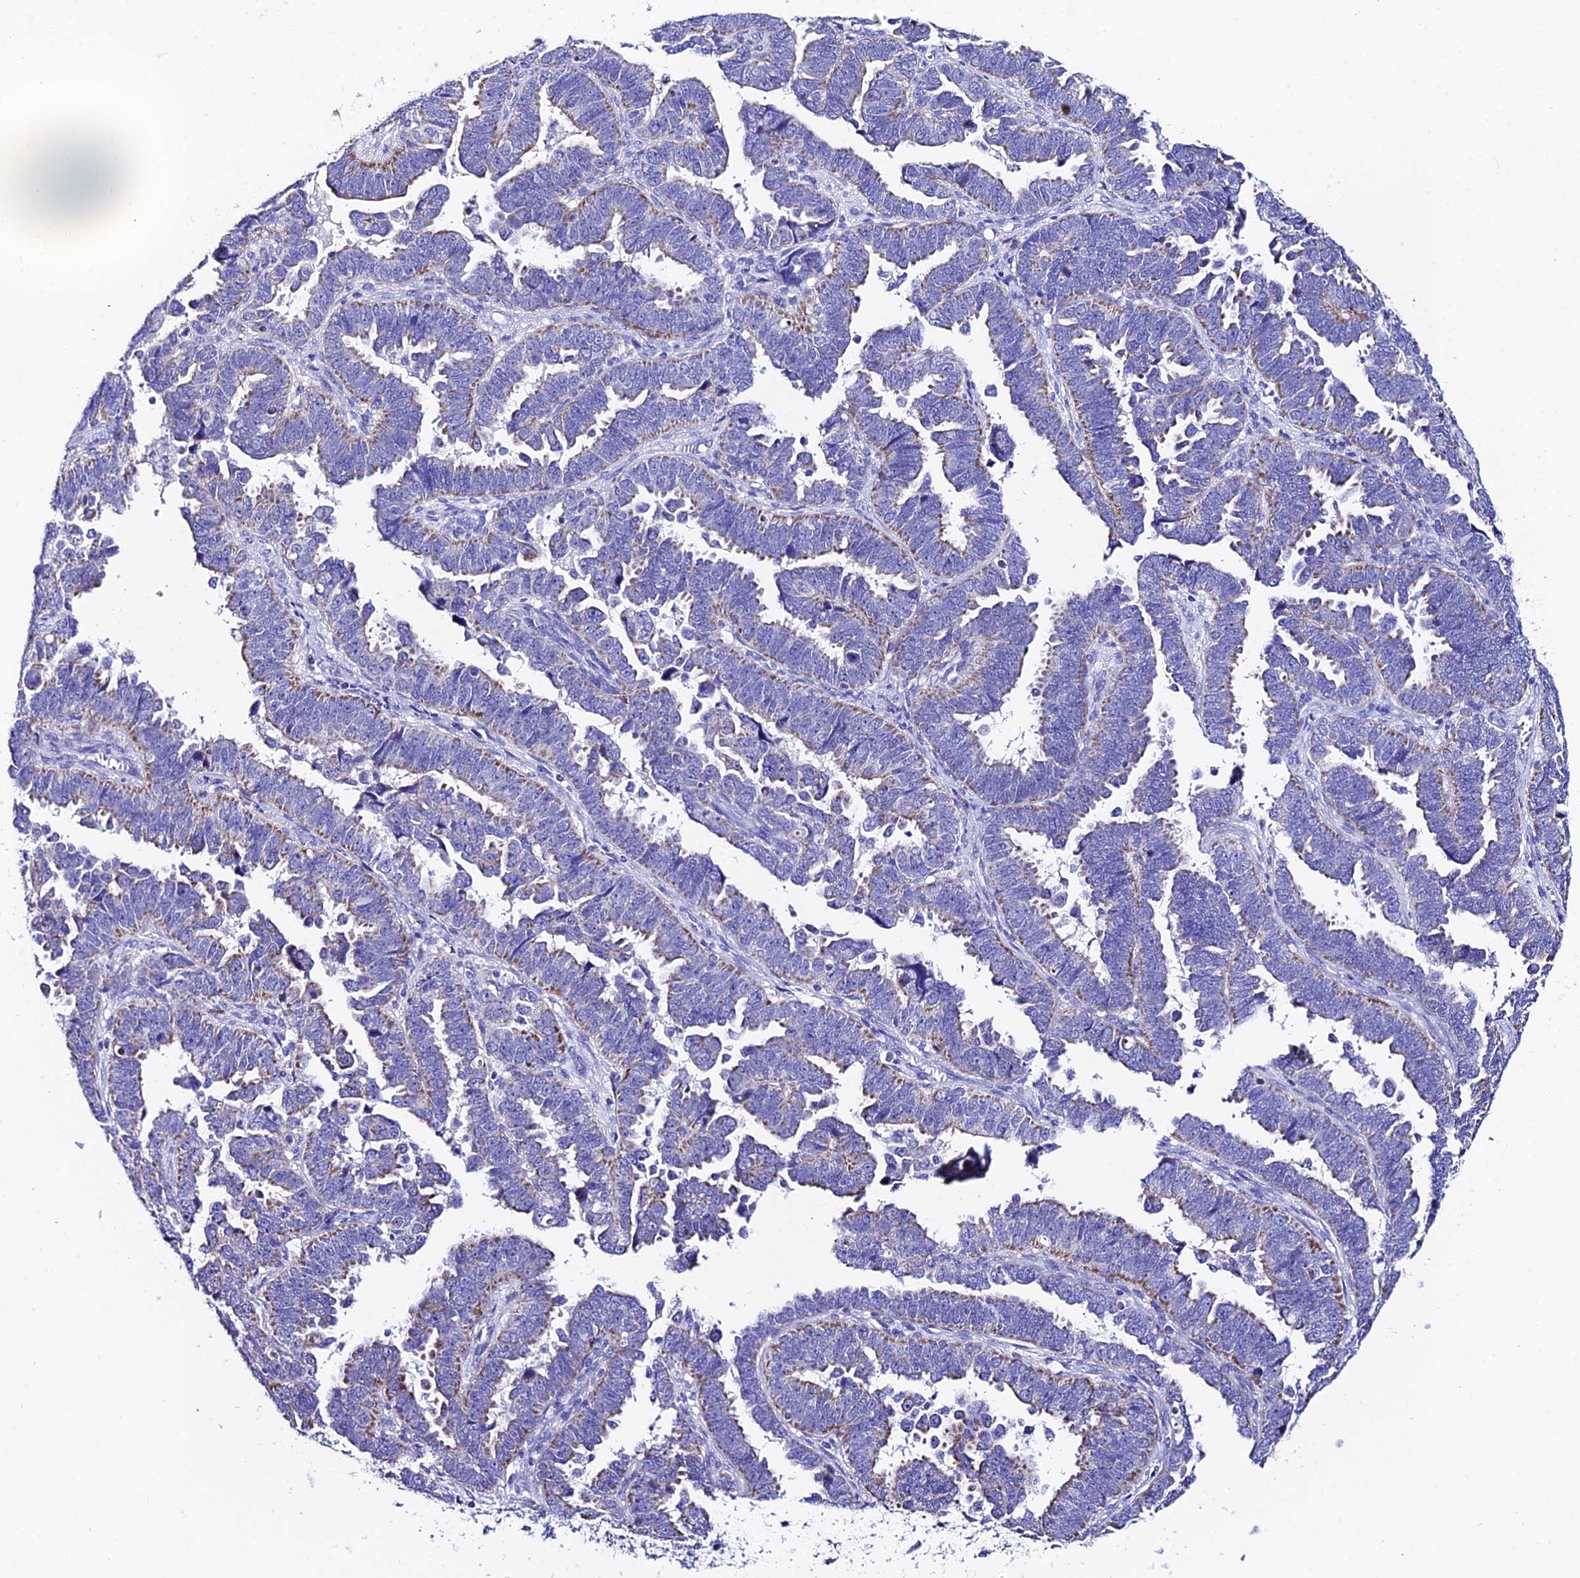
{"staining": {"intensity": "weak", "quantity": "25%-75%", "location": "cytoplasmic/membranous"}, "tissue": "endometrial cancer", "cell_type": "Tumor cells", "image_type": "cancer", "snomed": [{"axis": "morphology", "description": "Adenocarcinoma, NOS"}, {"axis": "topography", "description": "Endometrium"}], "caption": "Immunohistochemistry staining of endometrial cancer, which demonstrates low levels of weak cytoplasmic/membranous expression in approximately 25%-75% of tumor cells indicating weak cytoplasmic/membranous protein positivity. The staining was performed using DAB (brown) for protein detection and nuclei were counterstained in hematoxylin (blue).", "gene": "CEP41", "patient": {"sex": "female", "age": 75}}